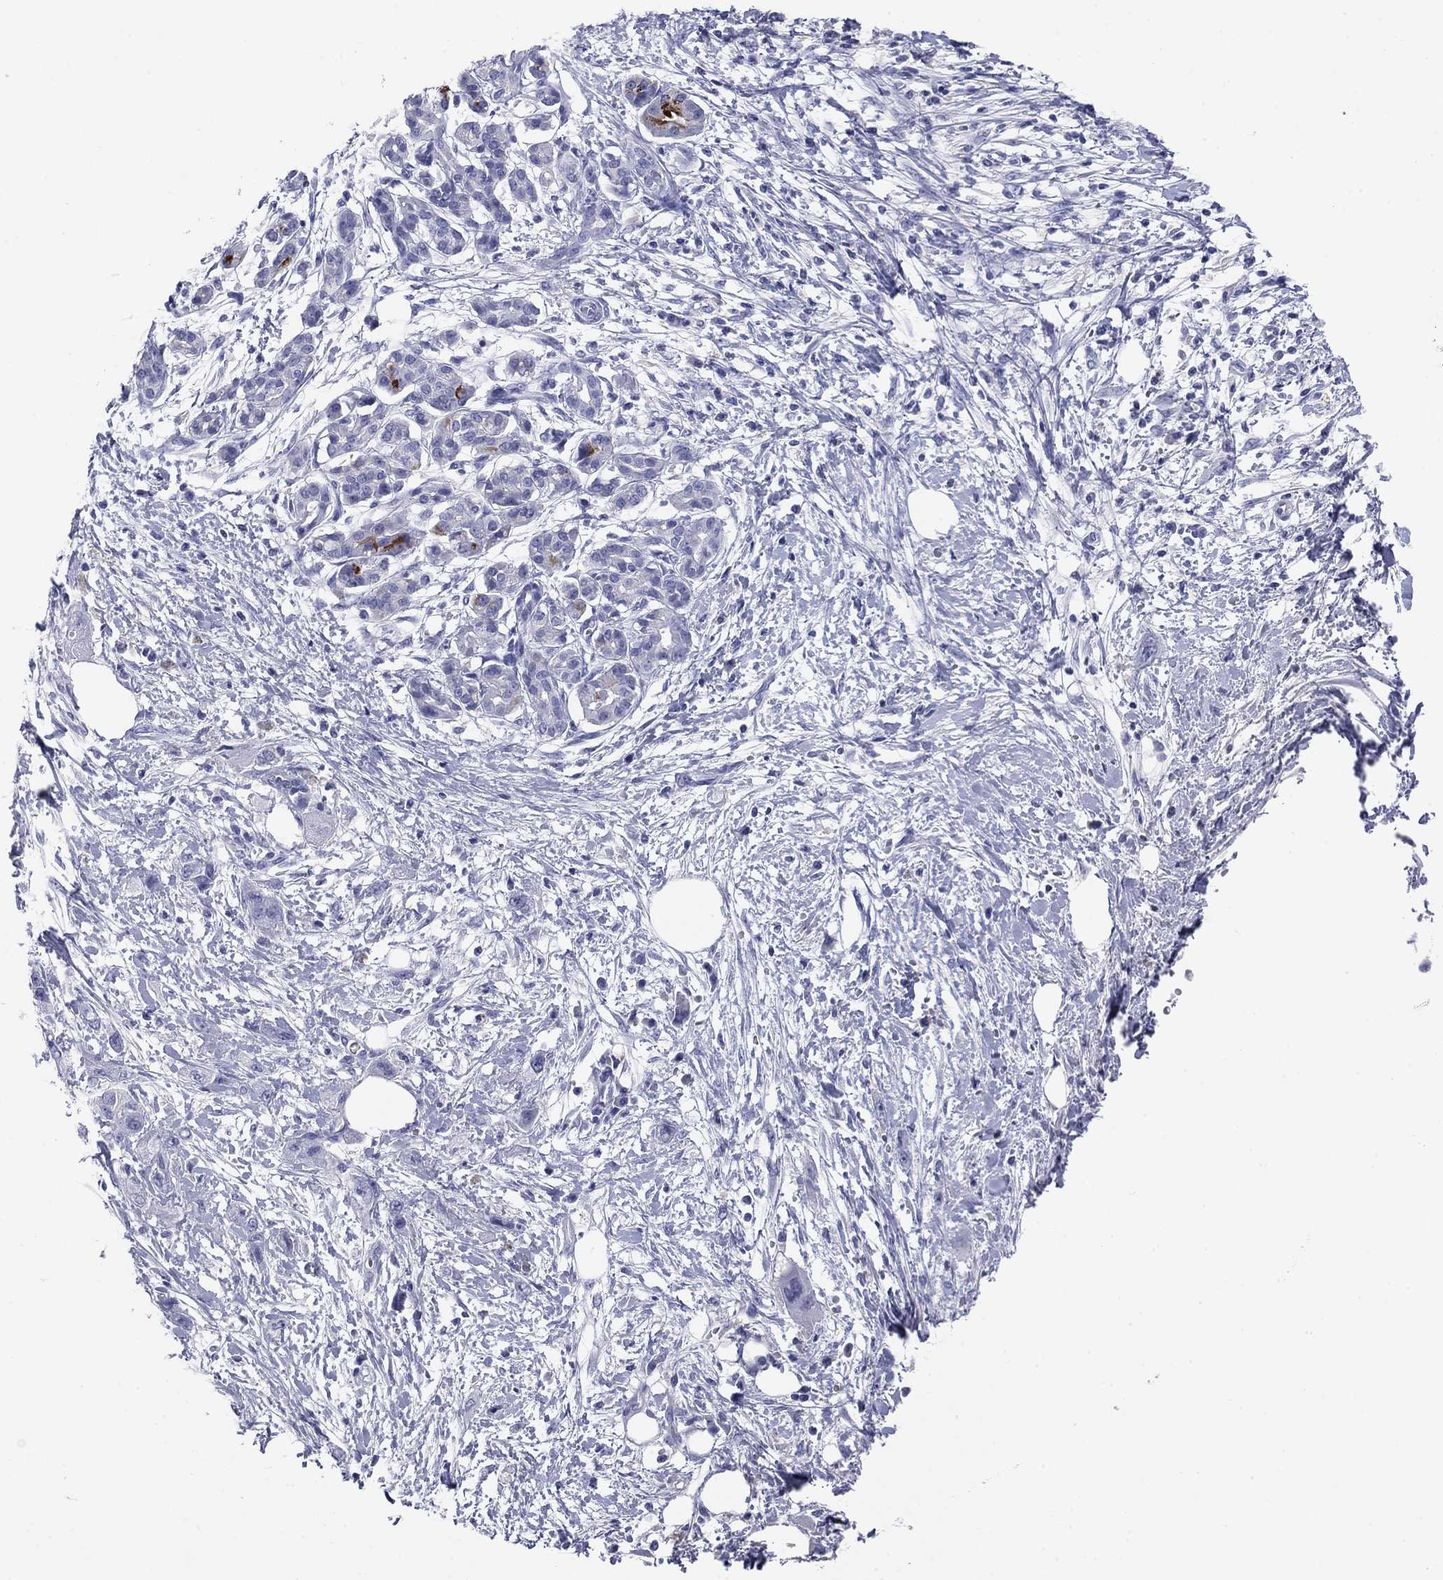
{"staining": {"intensity": "negative", "quantity": "none", "location": "none"}, "tissue": "pancreatic cancer", "cell_type": "Tumor cells", "image_type": "cancer", "snomed": [{"axis": "morphology", "description": "Adenocarcinoma, NOS"}, {"axis": "topography", "description": "Pancreas"}], "caption": "There is no significant expression in tumor cells of pancreatic adenocarcinoma.", "gene": "KCNH1", "patient": {"sex": "male", "age": 72}}